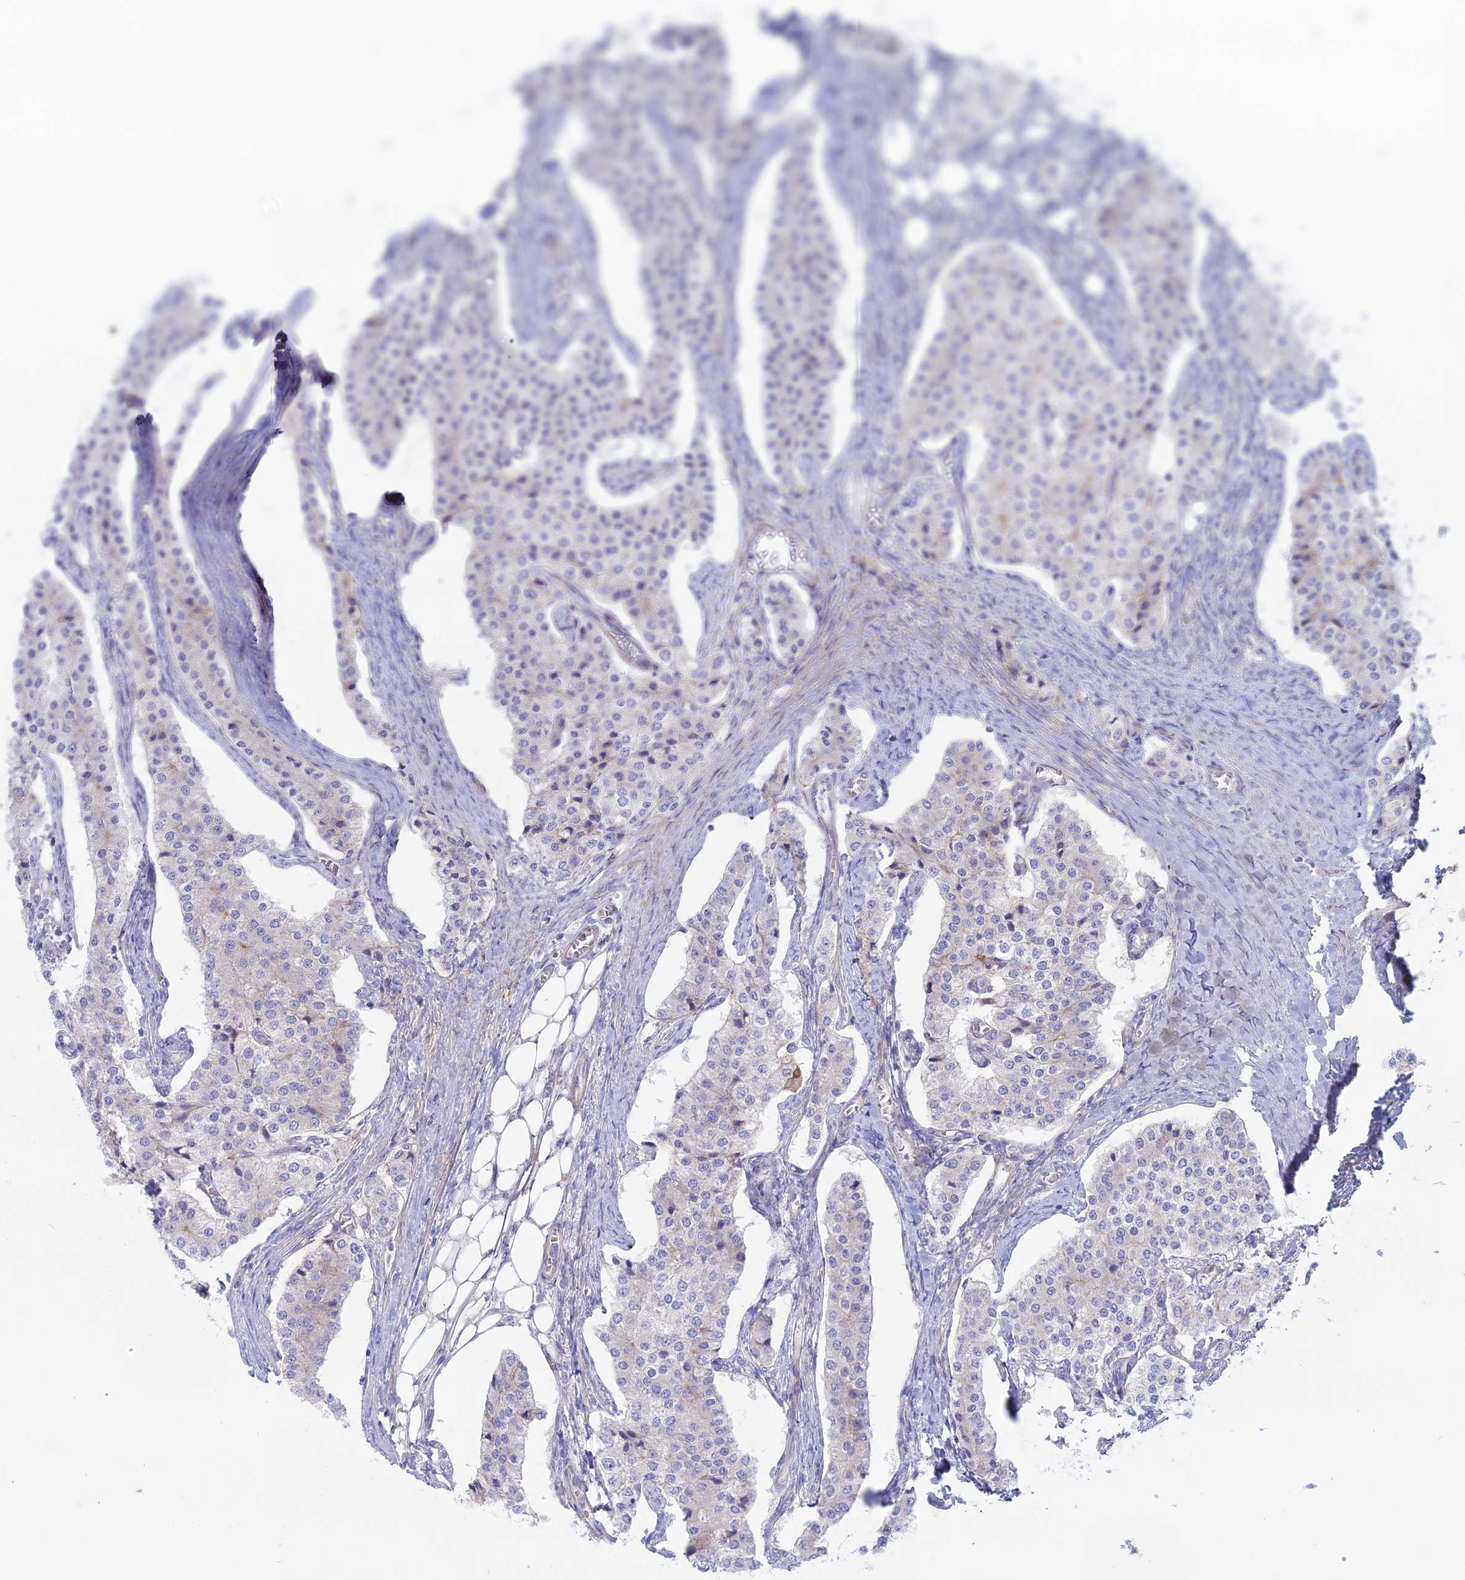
{"staining": {"intensity": "negative", "quantity": "none", "location": "none"}, "tissue": "carcinoid", "cell_type": "Tumor cells", "image_type": "cancer", "snomed": [{"axis": "morphology", "description": "Carcinoid, malignant, NOS"}, {"axis": "topography", "description": "Colon"}], "caption": "Photomicrograph shows no protein expression in tumor cells of carcinoid tissue.", "gene": "MYO5B", "patient": {"sex": "female", "age": 52}}